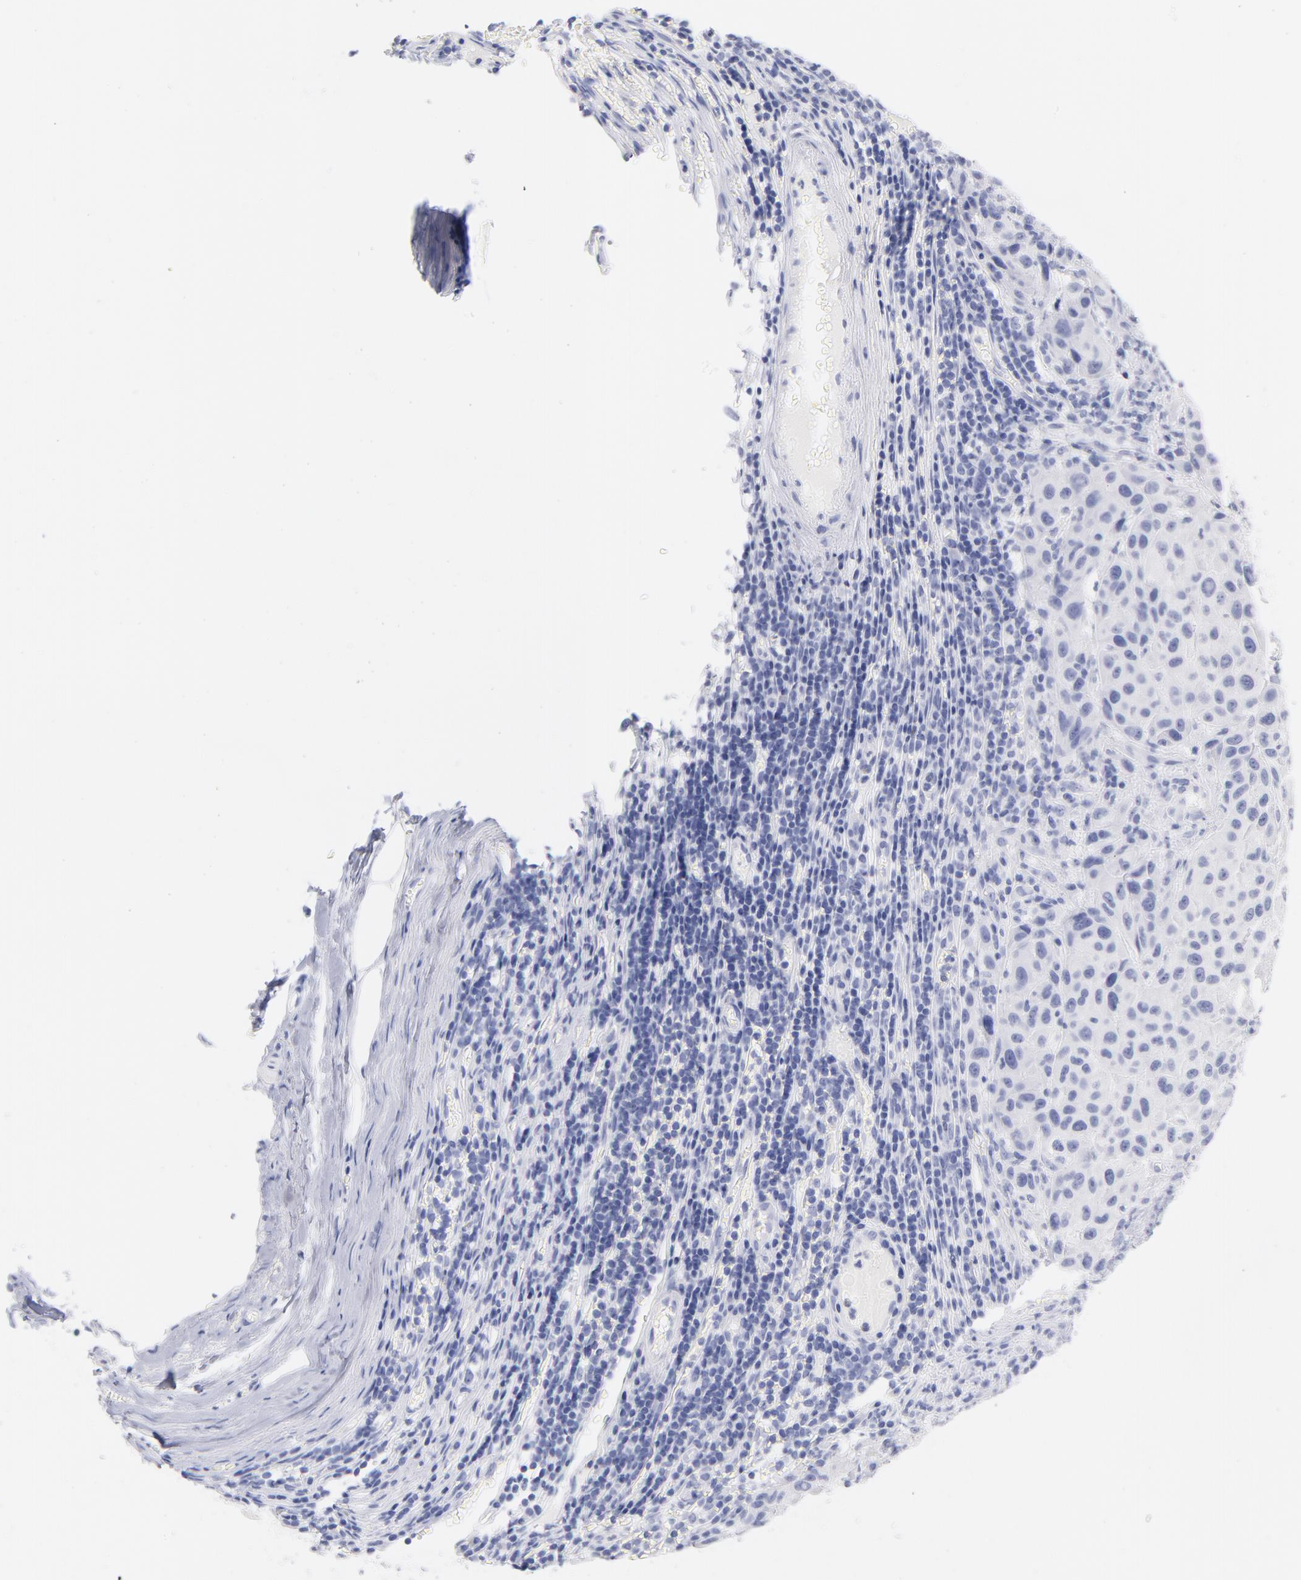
{"staining": {"intensity": "negative", "quantity": "none", "location": "none"}, "tissue": "melanoma", "cell_type": "Tumor cells", "image_type": "cancer", "snomed": [{"axis": "morphology", "description": "Malignant melanoma, Metastatic site"}, {"axis": "topography", "description": "Lymph node"}], "caption": "High magnification brightfield microscopy of melanoma stained with DAB (brown) and counterstained with hematoxylin (blue): tumor cells show no significant staining. (IHC, brightfield microscopy, high magnification).", "gene": "SCGN", "patient": {"sex": "male", "age": 61}}